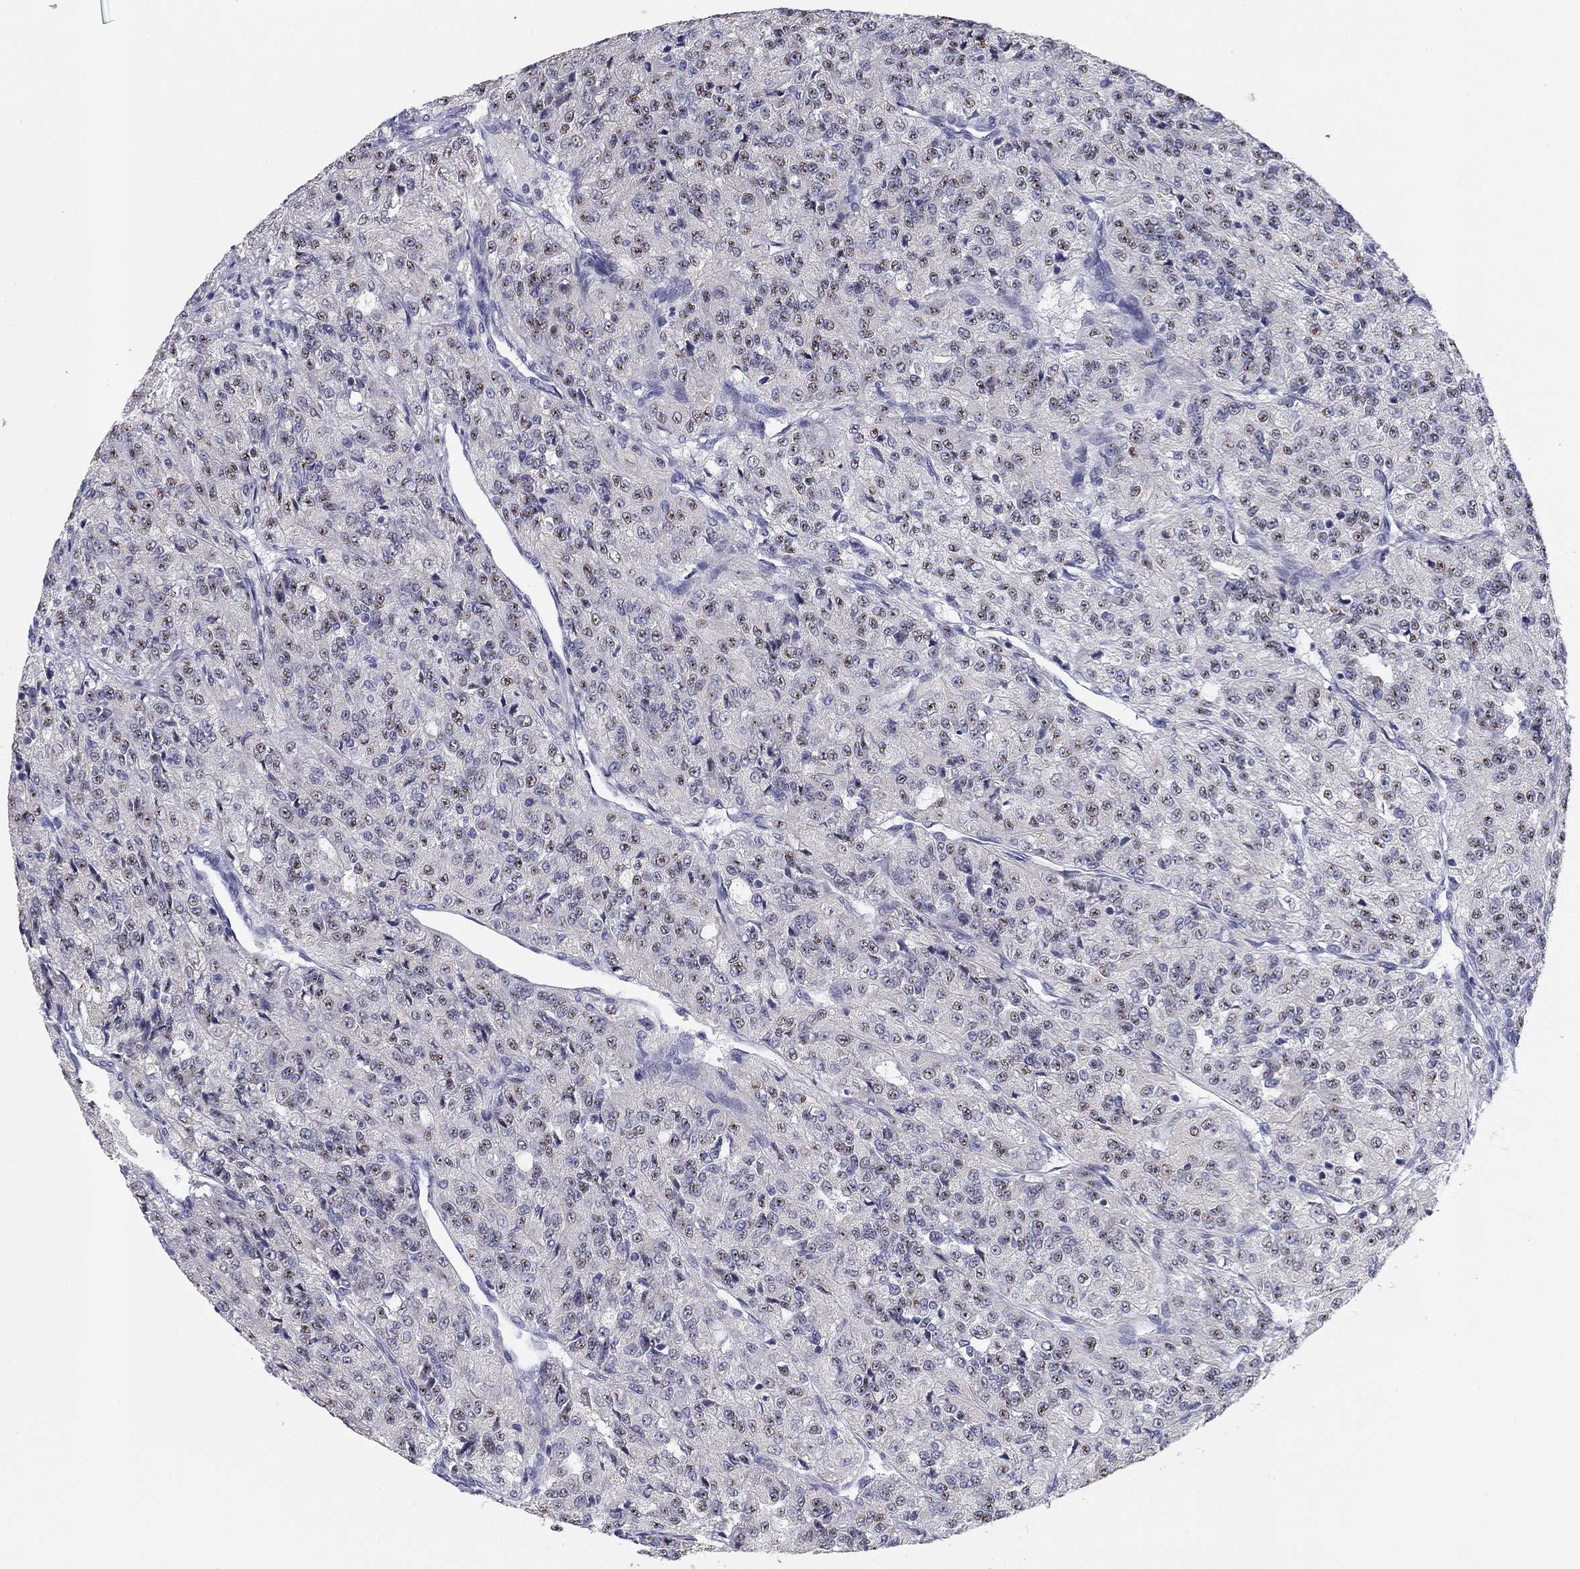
{"staining": {"intensity": "moderate", "quantity": "<25%", "location": "nuclear"}, "tissue": "renal cancer", "cell_type": "Tumor cells", "image_type": "cancer", "snomed": [{"axis": "morphology", "description": "Adenocarcinoma, NOS"}, {"axis": "topography", "description": "Kidney"}], "caption": "This photomicrograph displays immunohistochemistry staining of human renal adenocarcinoma, with low moderate nuclear staining in about <25% of tumor cells.", "gene": "SEPTIN3", "patient": {"sex": "female", "age": 63}}